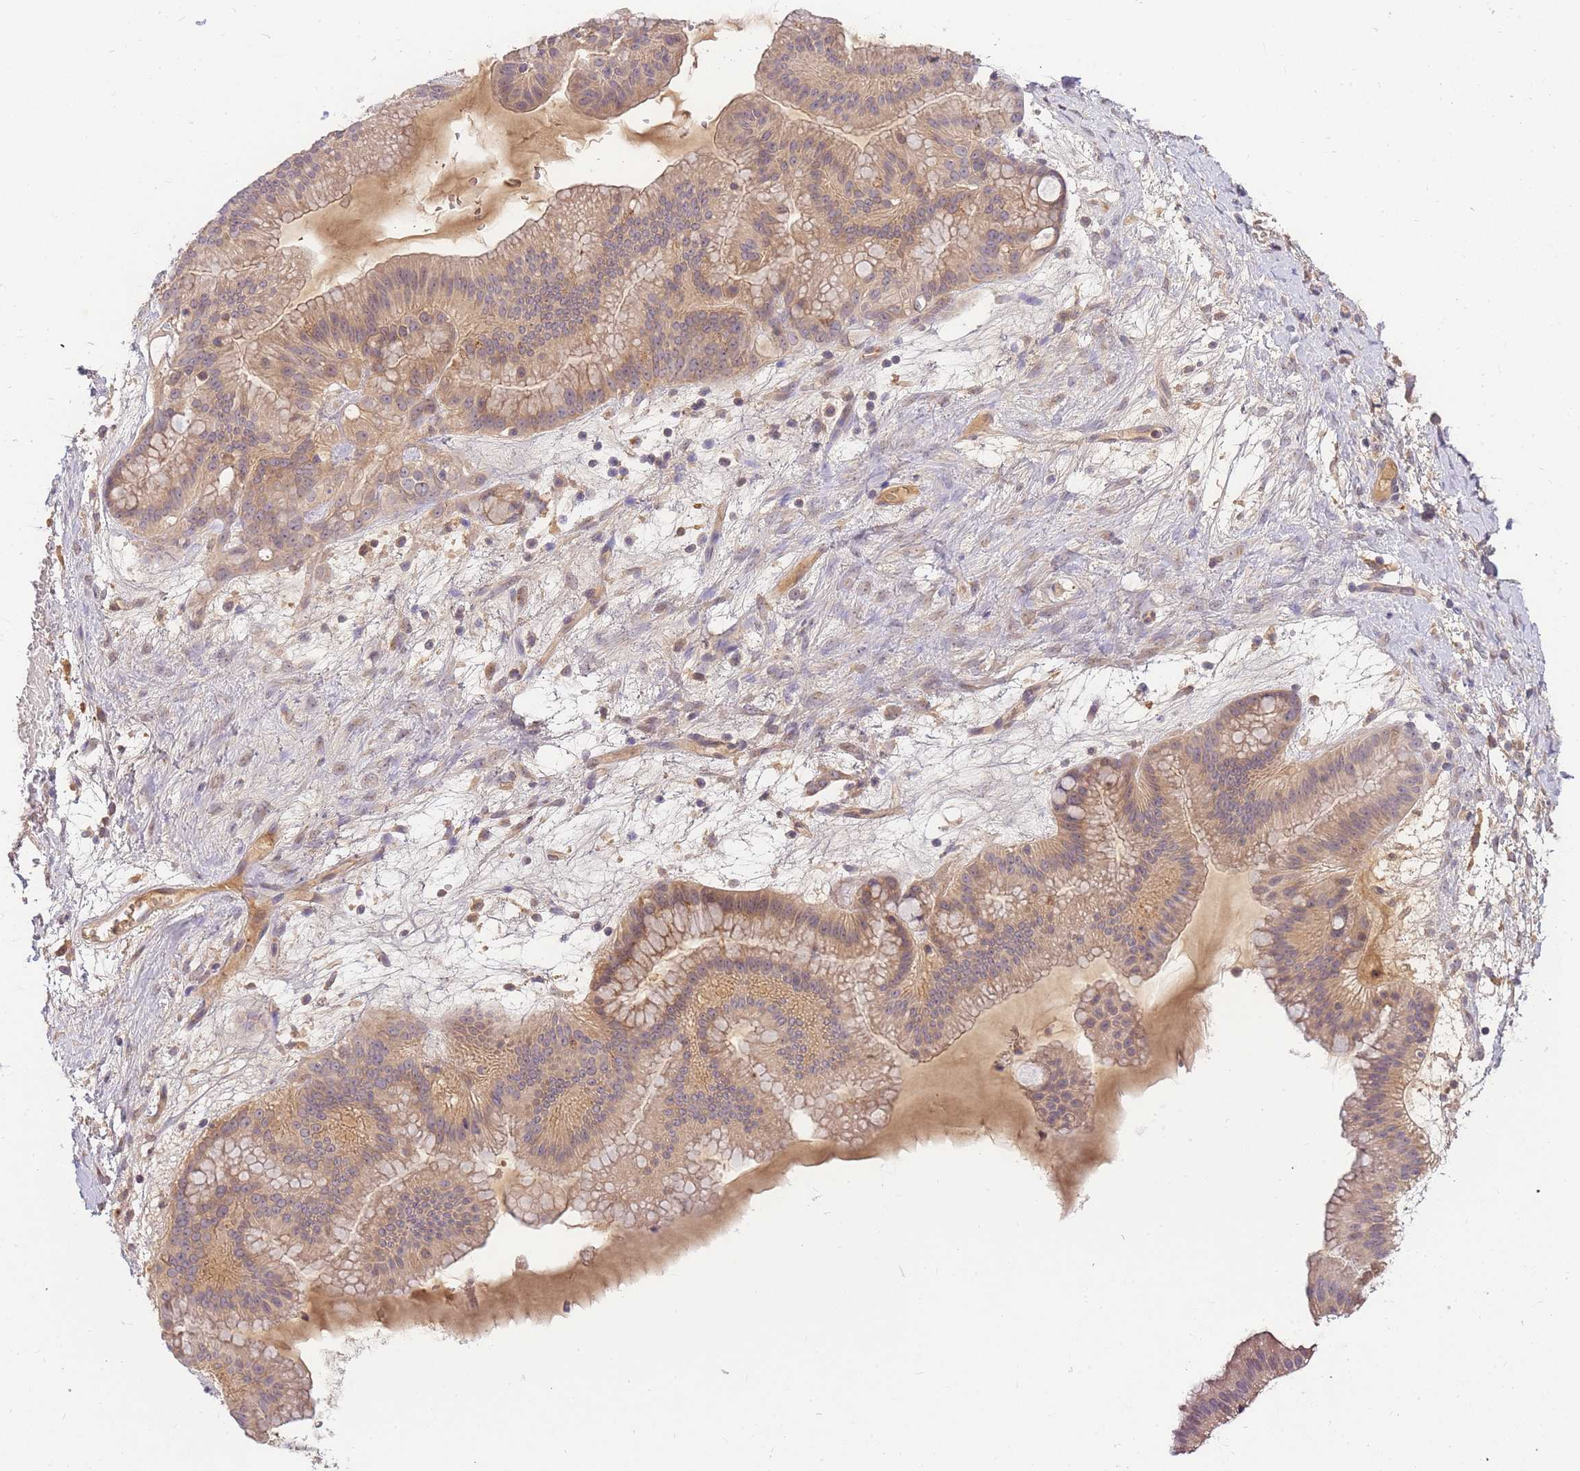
{"staining": {"intensity": "moderate", "quantity": ">75%", "location": "cytoplasmic/membranous"}, "tissue": "ovarian cancer", "cell_type": "Tumor cells", "image_type": "cancer", "snomed": [{"axis": "morphology", "description": "Cystadenocarcinoma, mucinous, NOS"}, {"axis": "topography", "description": "Ovary"}], "caption": "Protein analysis of ovarian cancer (mucinous cystadenocarcinoma) tissue demonstrates moderate cytoplasmic/membranous staining in approximately >75% of tumor cells.", "gene": "ZNF577", "patient": {"sex": "female", "age": 61}}